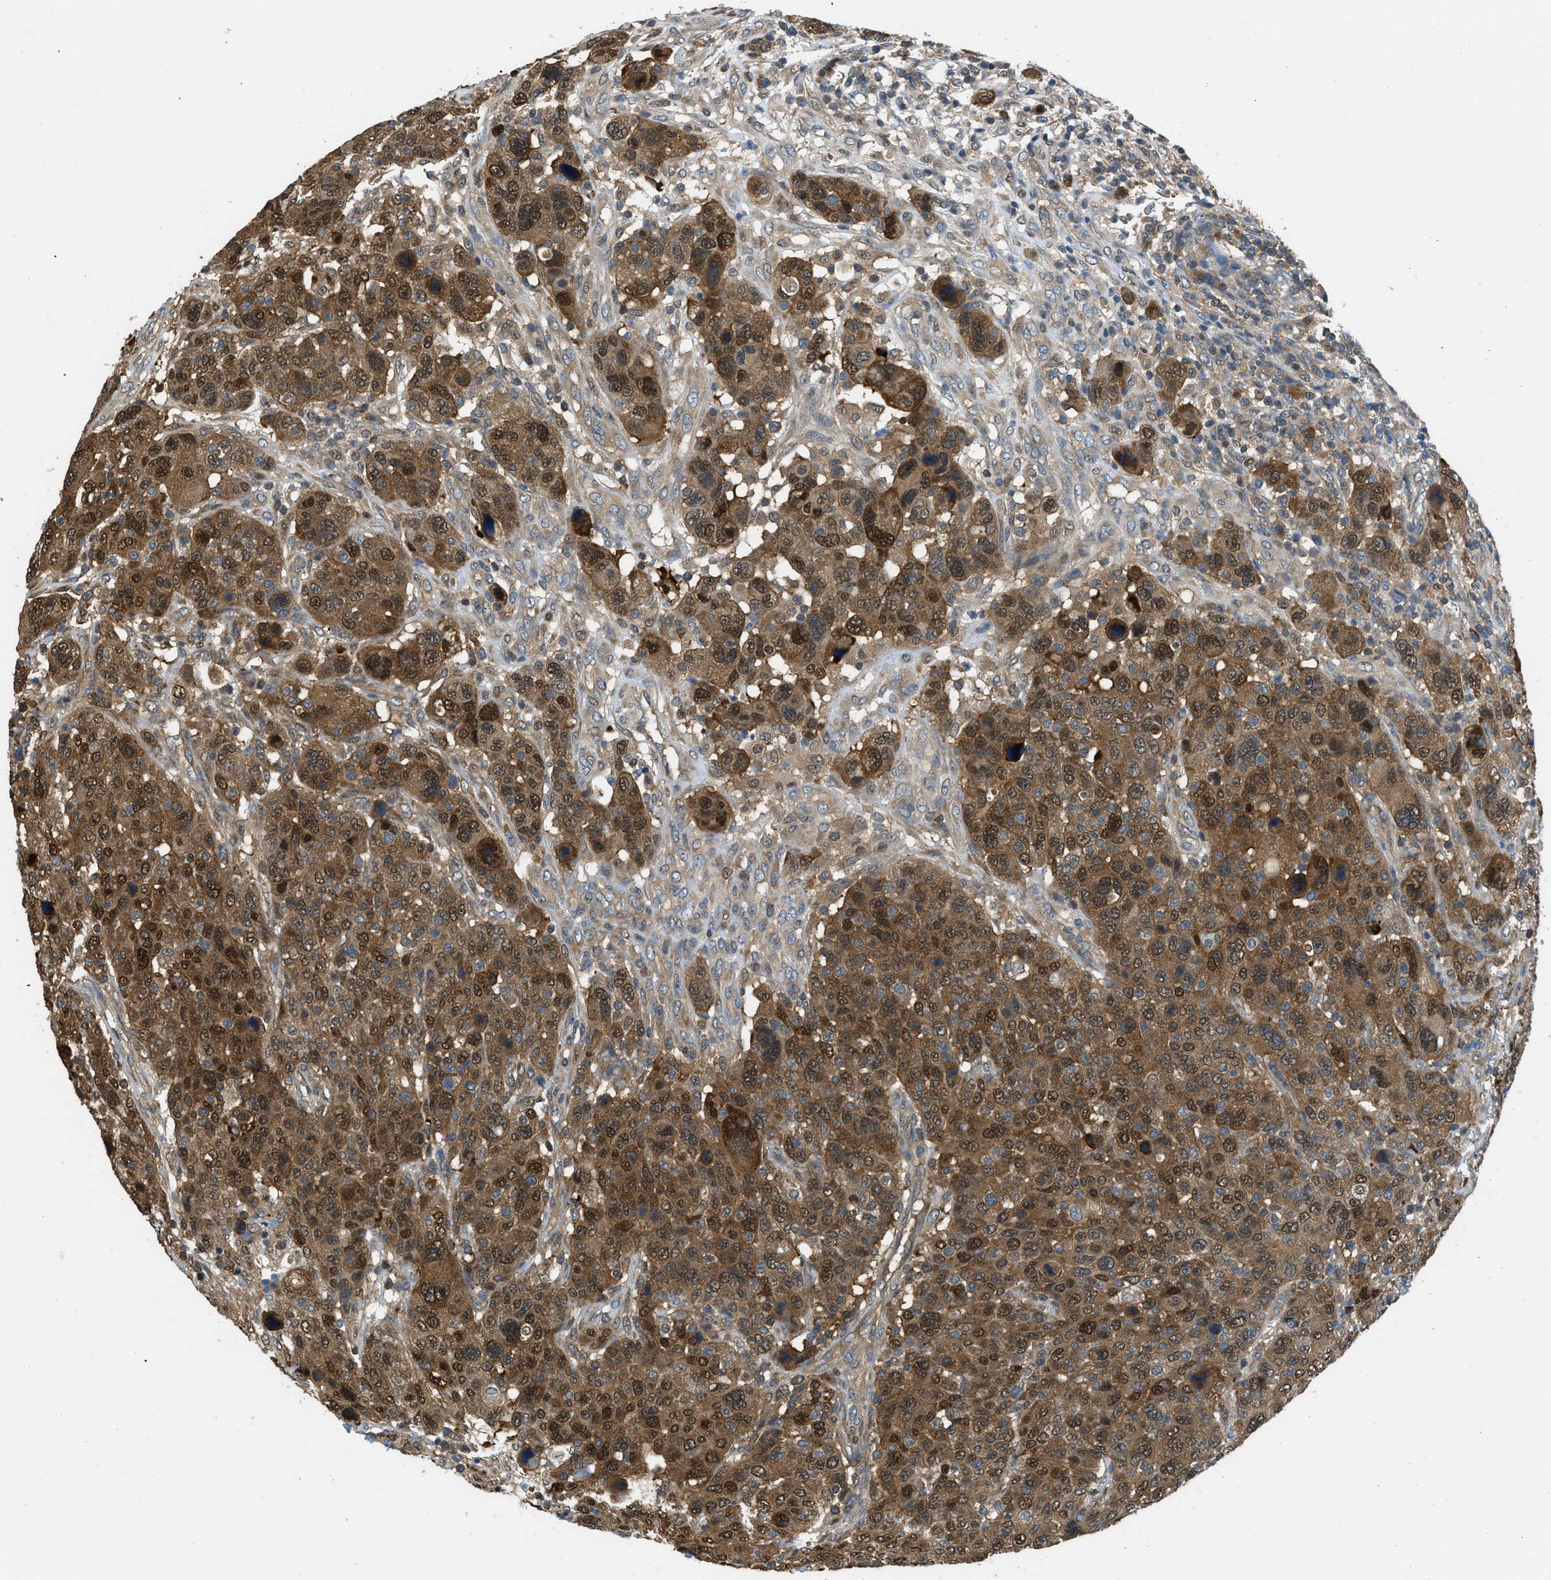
{"staining": {"intensity": "moderate", "quantity": ">75%", "location": "cytoplasmic/membranous,nuclear"}, "tissue": "breast cancer", "cell_type": "Tumor cells", "image_type": "cancer", "snomed": [{"axis": "morphology", "description": "Duct carcinoma"}, {"axis": "topography", "description": "Breast"}], "caption": "Breast cancer (invasive ductal carcinoma) stained with a protein marker demonstrates moderate staining in tumor cells.", "gene": "PIP5K1C", "patient": {"sex": "female", "age": 37}}